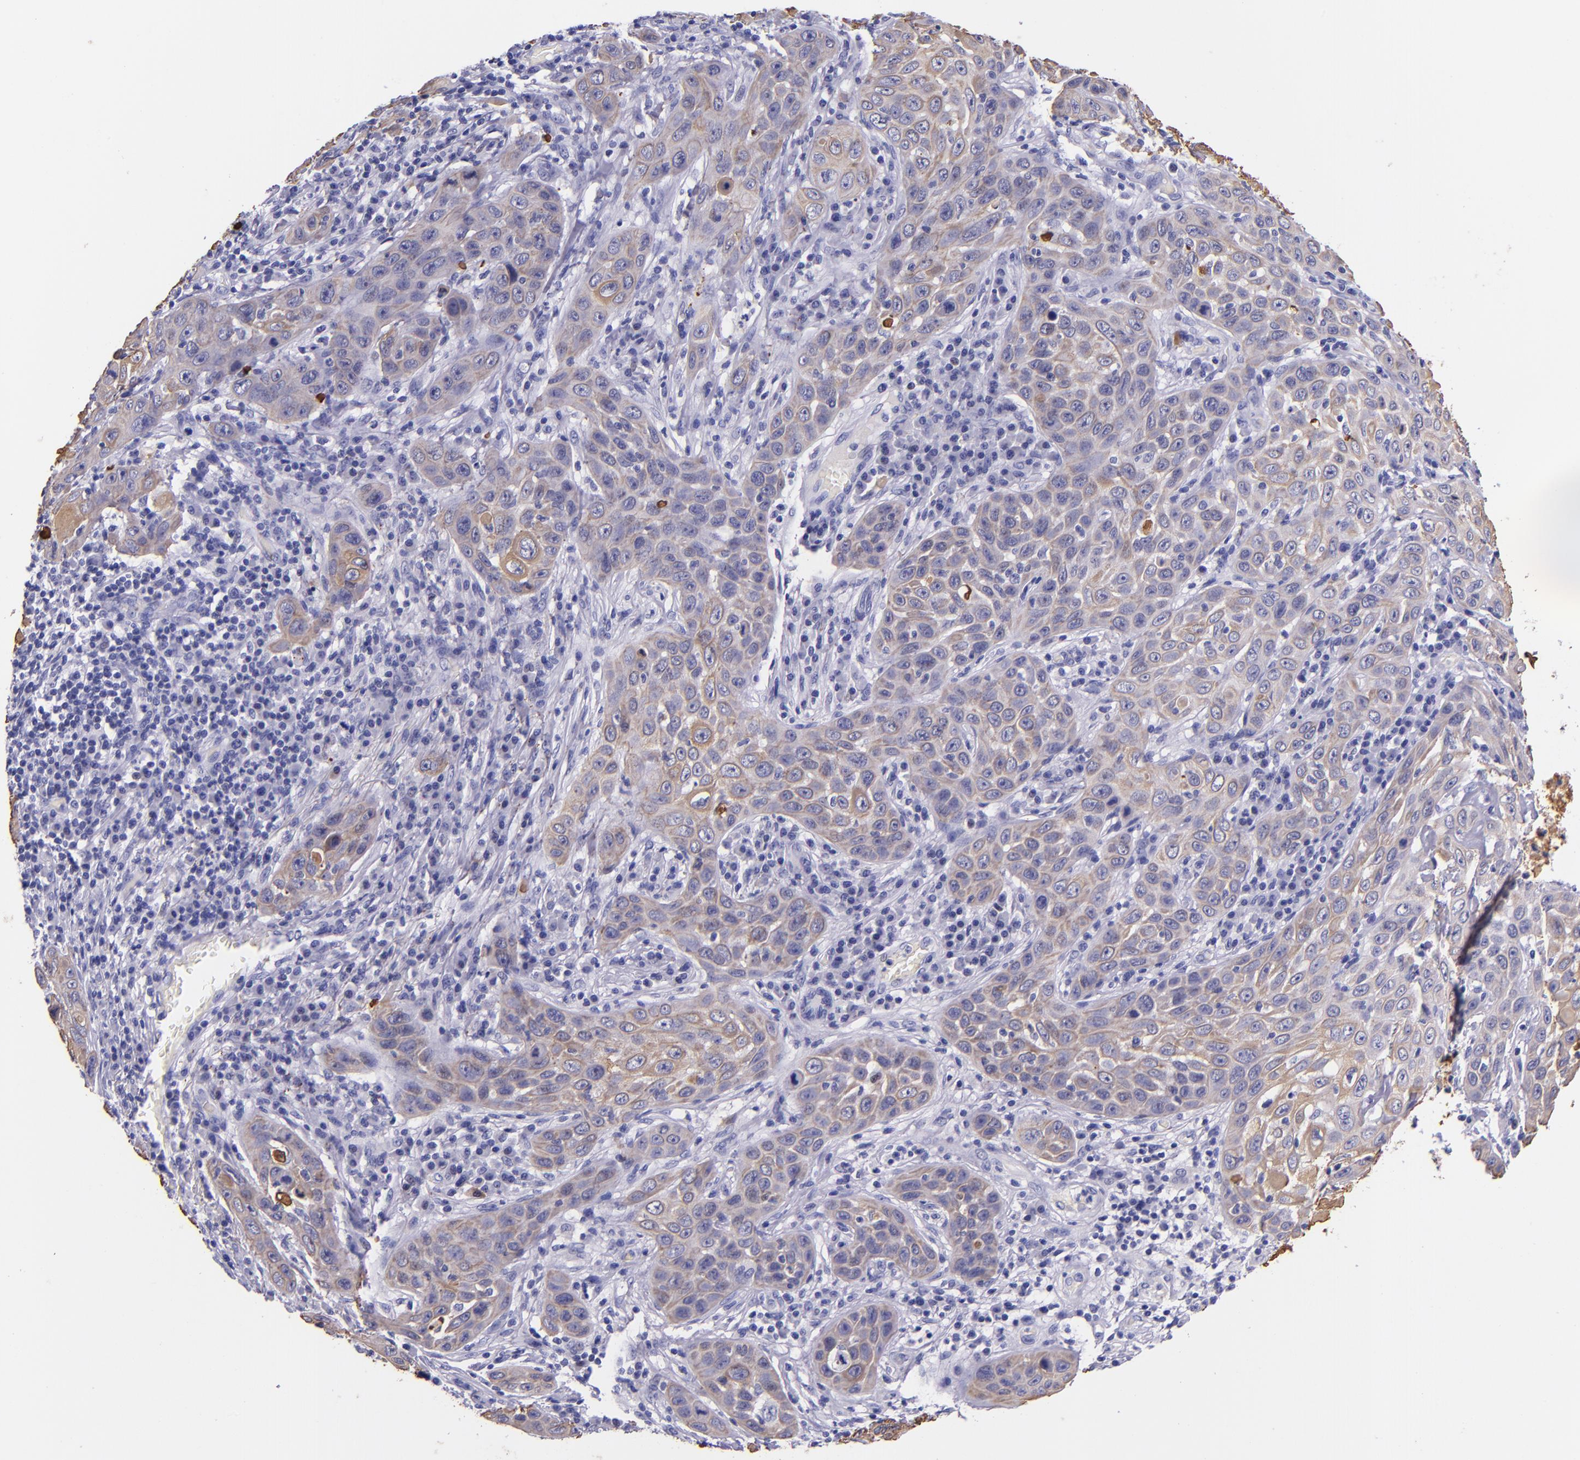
{"staining": {"intensity": "weak", "quantity": ">75%", "location": "cytoplasmic/membranous"}, "tissue": "skin cancer", "cell_type": "Tumor cells", "image_type": "cancer", "snomed": [{"axis": "morphology", "description": "Squamous cell carcinoma, NOS"}, {"axis": "topography", "description": "Skin"}], "caption": "Protein positivity by immunohistochemistry reveals weak cytoplasmic/membranous staining in about >75% of tumor cells in skin squamous cell carcinoma. Nuclei are stained in blue.", "gene": "KRT4", "patient": {"sex": "male", "age": 84}}